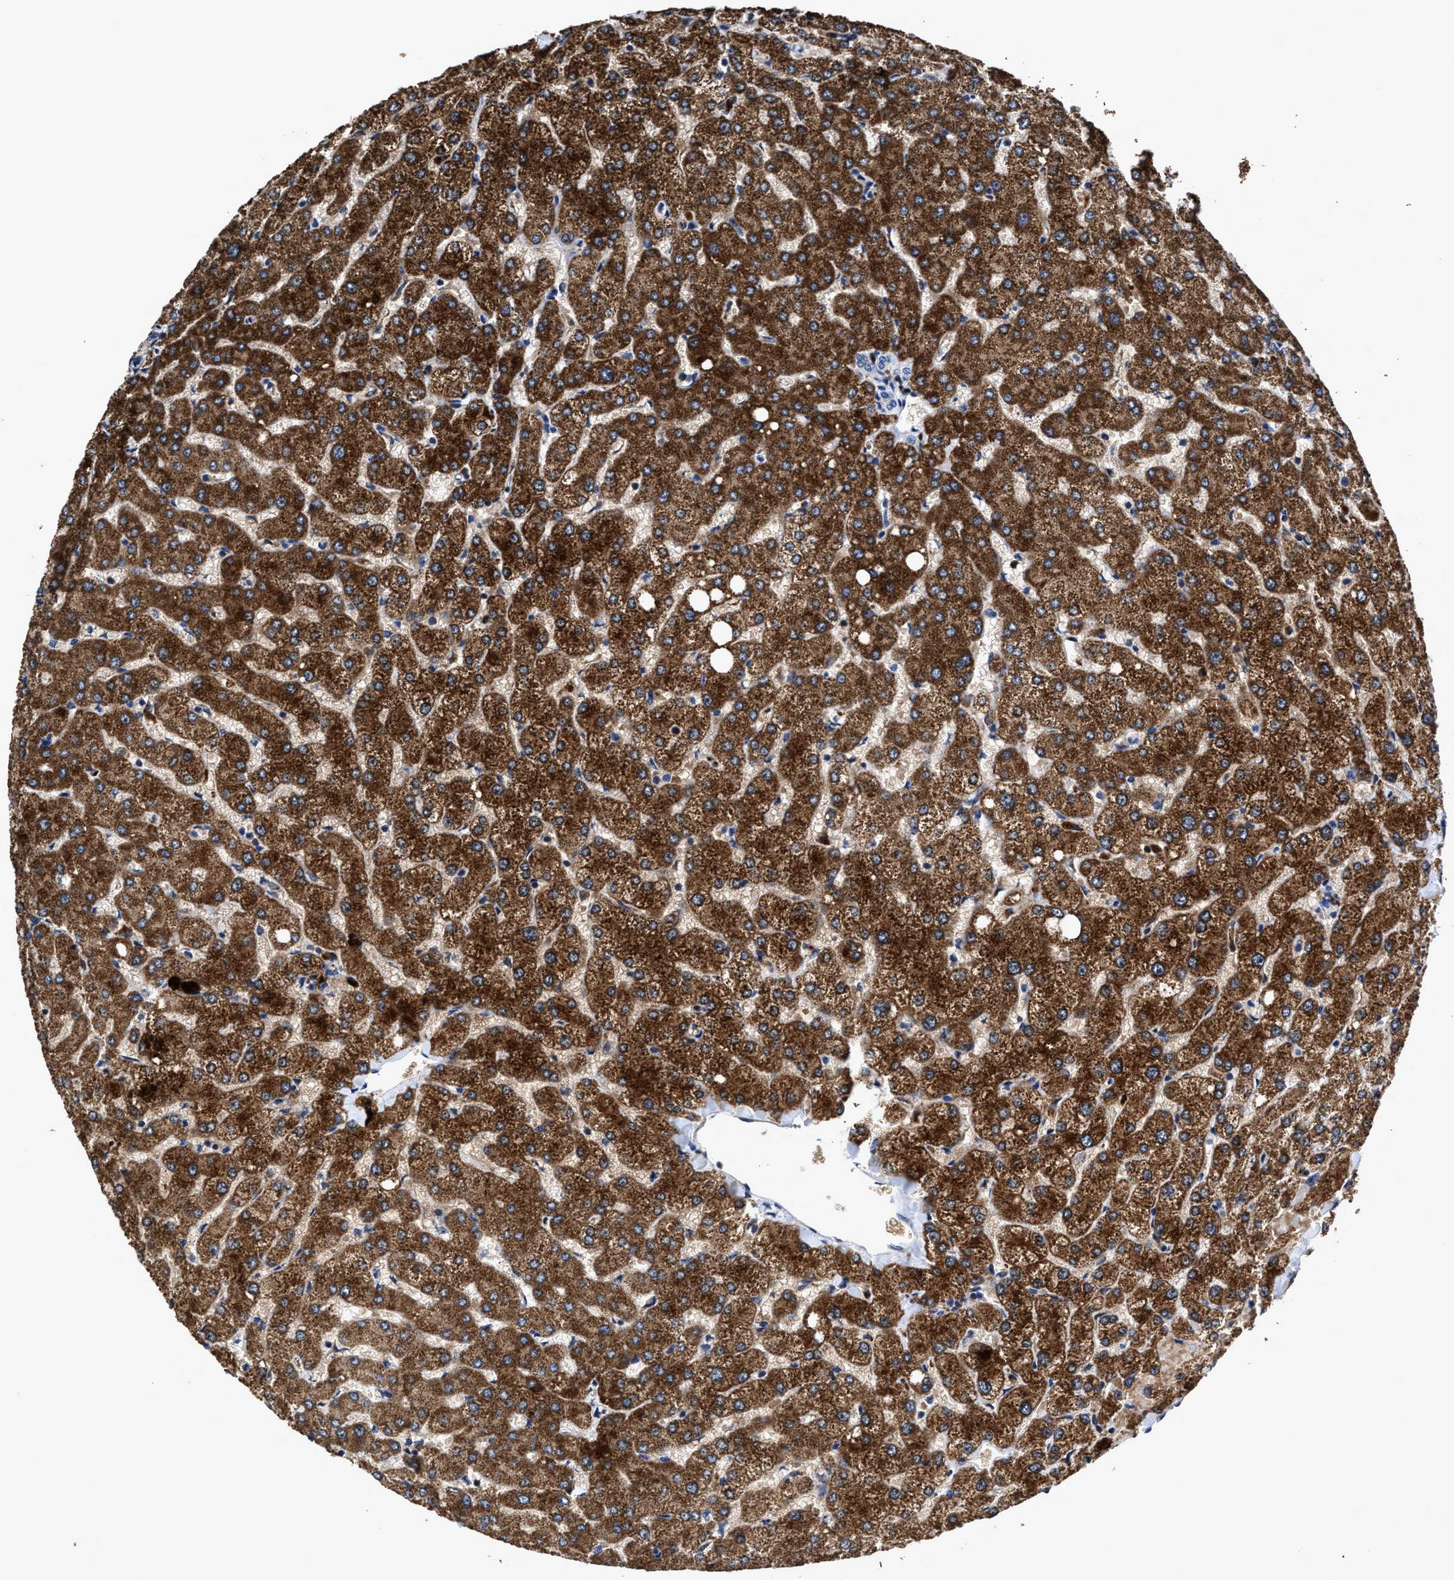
{"staining": {"intensity": "negative", "quantity": "none", "location": "none"}, "tissue": "liver", "cell_type": "Cholangiocytes", "image_type": "normal", "snomed": [{"axis": "morphology", "description": "Normal tissue, NOS"}, {"axis": "topography", "description": "Liver"}], "caption": "The photomicrograph reveals no significant positivity in cholangiocytes of liver.", "gene": "RGS10", "patient": {"sex": "female", "age": 54}}